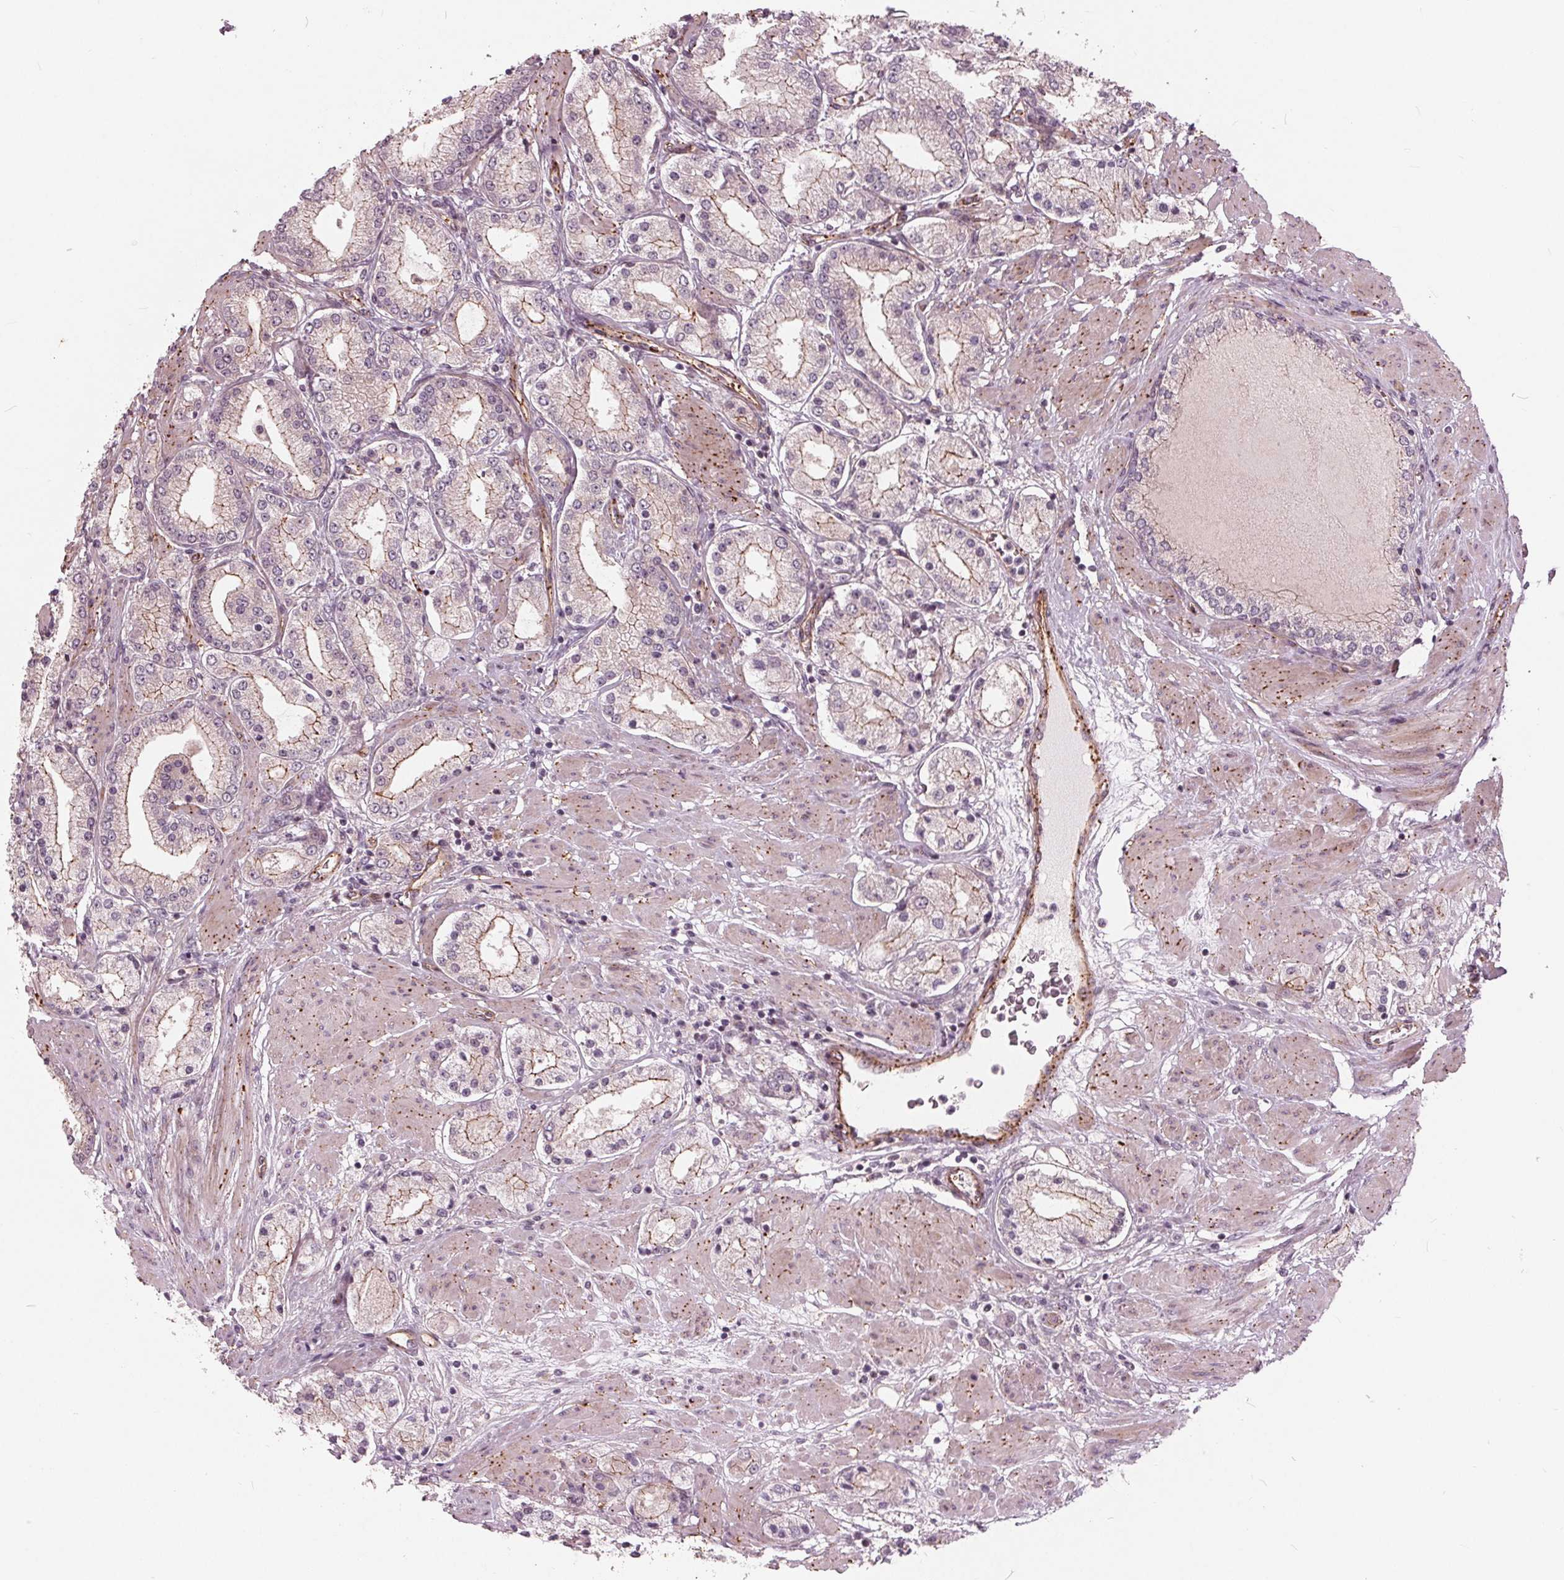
{"staining": {"intensity": "moderate", "quantity": "<25%", "location": "cytoplasmic/membranous"}, "tissue": "prostate cancer", "cell_type": "Tumor cells", "image_type": "cancer", "snomed": [{"axis": "morphology", "description": "Adenocarcinoma, High grade"}, {"axis": "topography", "description": "Prostate"}], "caption": "Human high-grade adenocarcinoma (prostate) stained with a brown dye demonstrates moderate cytoplasmic/membranous positive expression in approximately <25% of tumor cells.", "gene": "TXNIP", "patient": {"sex": "male", "age": 67}}